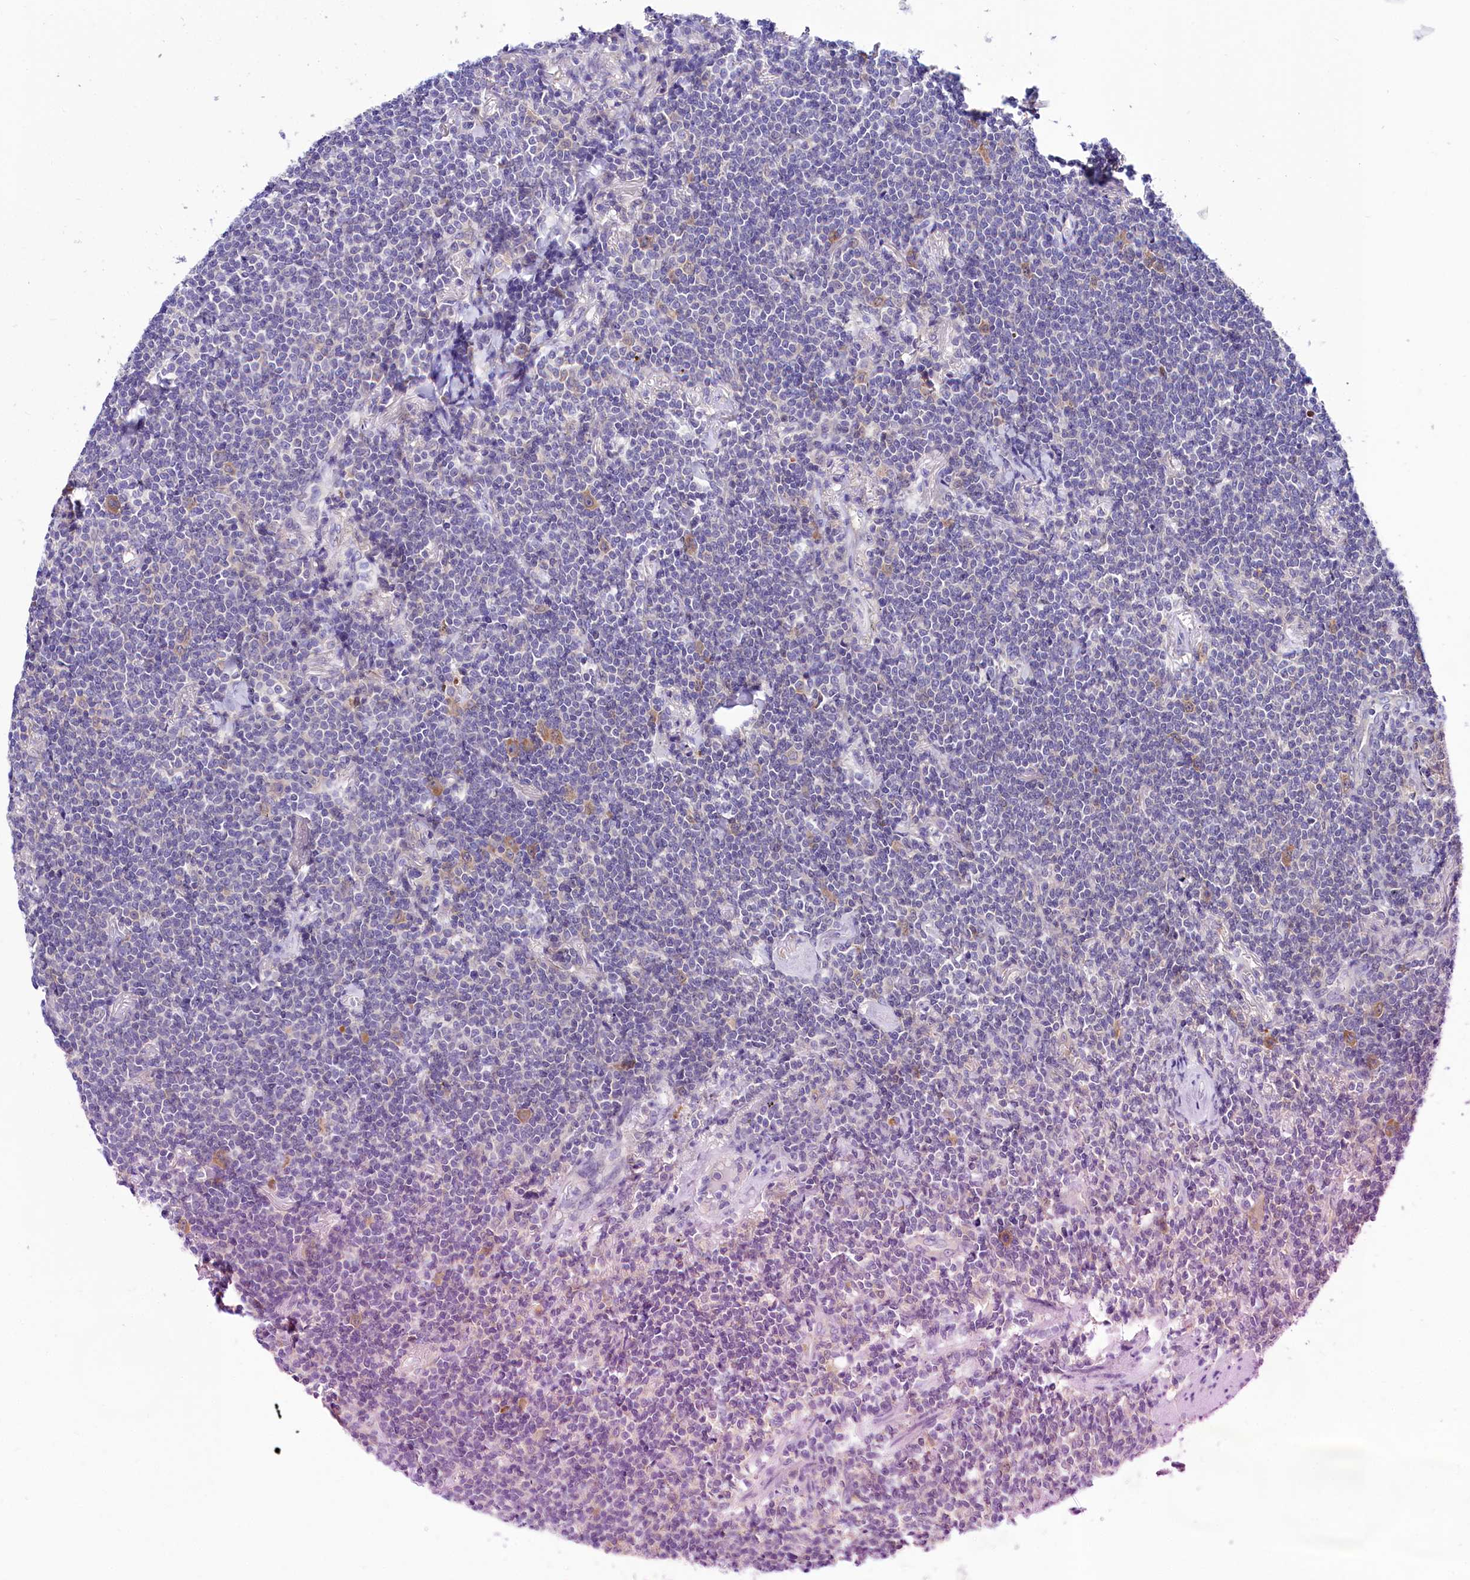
{"staining": {"intensity": "negative", "quantity": "none", "location": "none"}, "tissue": "lymphoma", "cell_type": "Tumor cells", "image_type": "cancer", "snomed": [{"axis": "morphology", "description": "Malignant lymphoma, non-Hodgkin's type, Low grade"}, {"axis": "topography", "description": "Lung"}], "caption": "There is no significant expression in tumor cells of malignant lymphoma, non-Hodgkin's type (low-grade).", "gene": "ABHD5", "patient": {"sex": "female", "age": 71}}